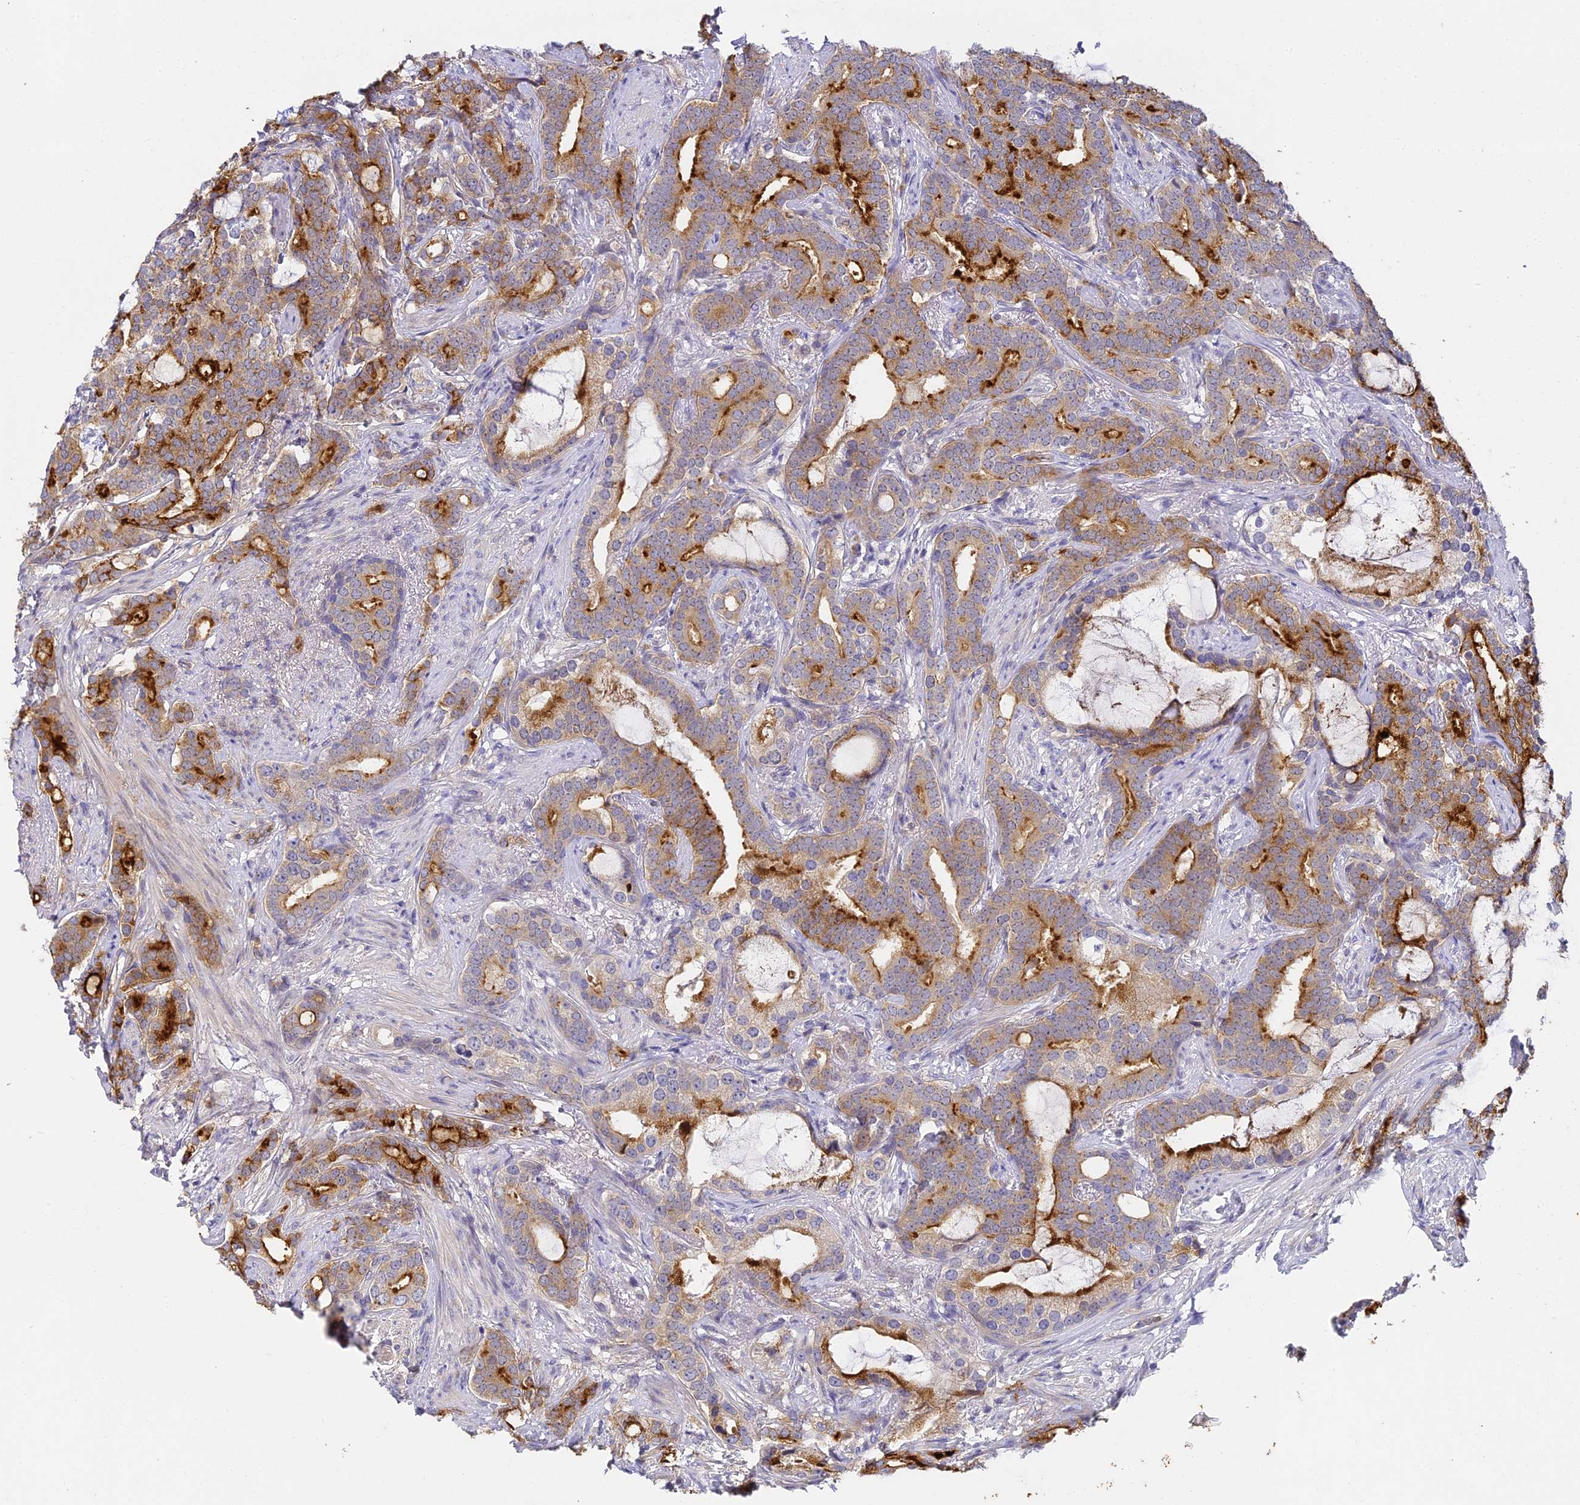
{"staining": {"intensity": "strong", "quantity": "<25%", "location": "cytoplasmic/membranous"}, "tissue": "prostate cancer", "cell_type": "Tumor cells", "image_type": "cancer", "snomed": [{"axis": "morphology", "description": "Adenocarcinoma, Low grade"}, {"axis": "topography", "description": "Prostate"}], "caption": "Human prostate adenocarcinoma (low-grade) stained for a protein (brown) shows strong cytoplasmic/membranous positive staining in about <25% of tumor cells.", "gene": "DNAAF10", "patient": {"sex": "male", "age": 71}}